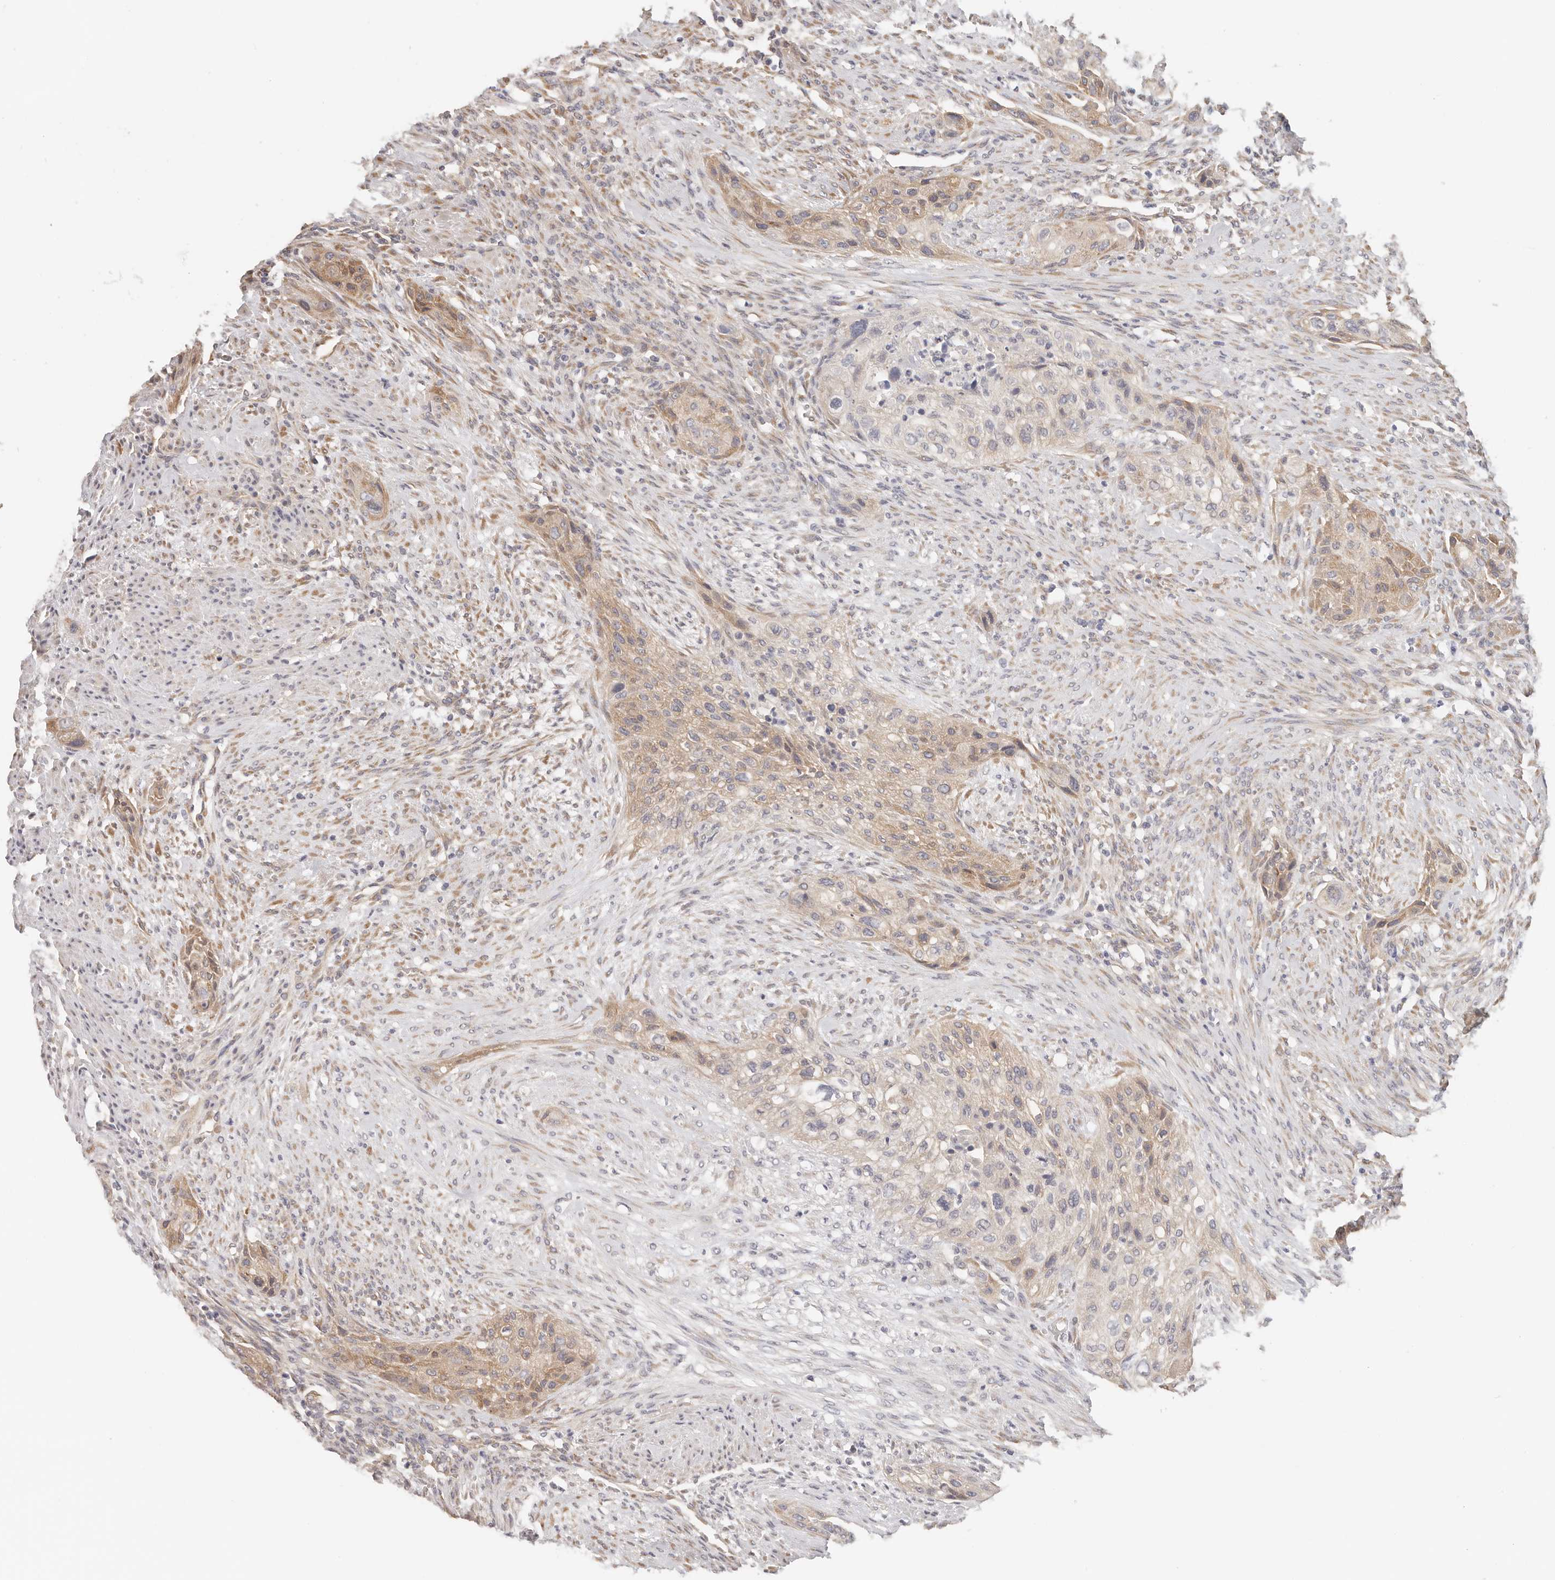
{"staining": {"intensity": "weak", "quantity": ">75%", "location": "cytoplasmic/membranous"}, "tissue": "urothelial cancer", "cell_type": "Tumor cells", "image_type": "cancer", "snomed": [{"axis": "morphology", "description": "Urothelial carcinoma, High grade"}, {"axis": "topography", "description": "Urinary bladder"}], "caption": "Protein staining of high-grade urothelial carcinoma tissue exhibits weak cytoplasmic/membranous expression in about >75% of tumor cells. Immunohistochemistry (ihc) stains the protein in brown and the nuclei are stained blue.", "gene": "AFDN", "patient": {"sex": "male", "age": 35}}